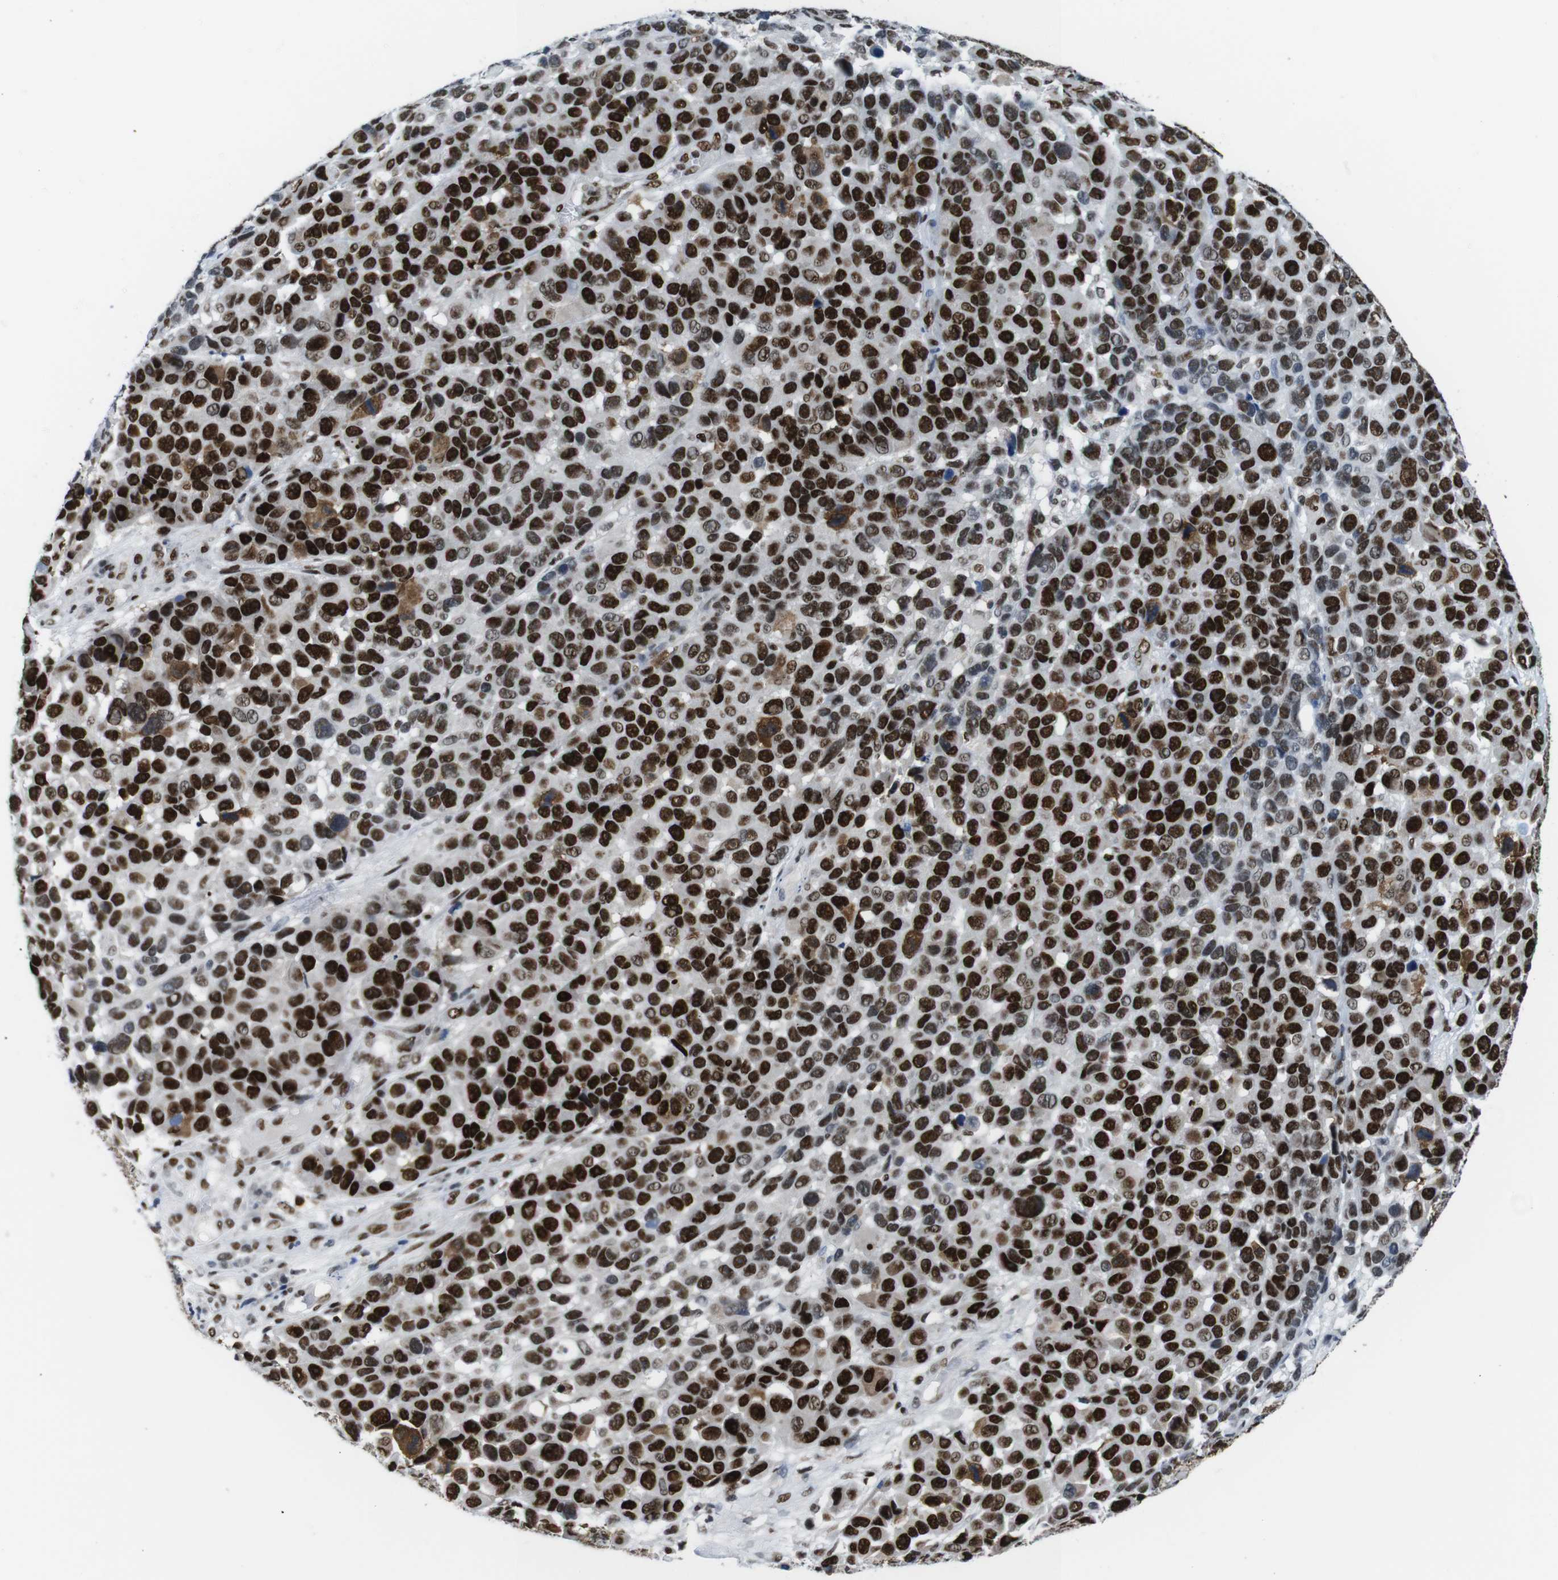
{"staining": {"intensity": "strong", "quantity": ">75%", "location": "nuclear"}, "tissue": "melanoma", "cell_type": "Tumor cells", "image_type": "cancer", "snomed": [{"axis": "morphology", "description": "Malignant melanoma, NOS"}, {"axis": "topography", "description": "Skin"}], "caption": "Tumor cells exhibit strong nuclear expression in approximately >75% of cells in melanoma.", "gene": "PSME3", "patient": {"sex": "male", "age": 53}}